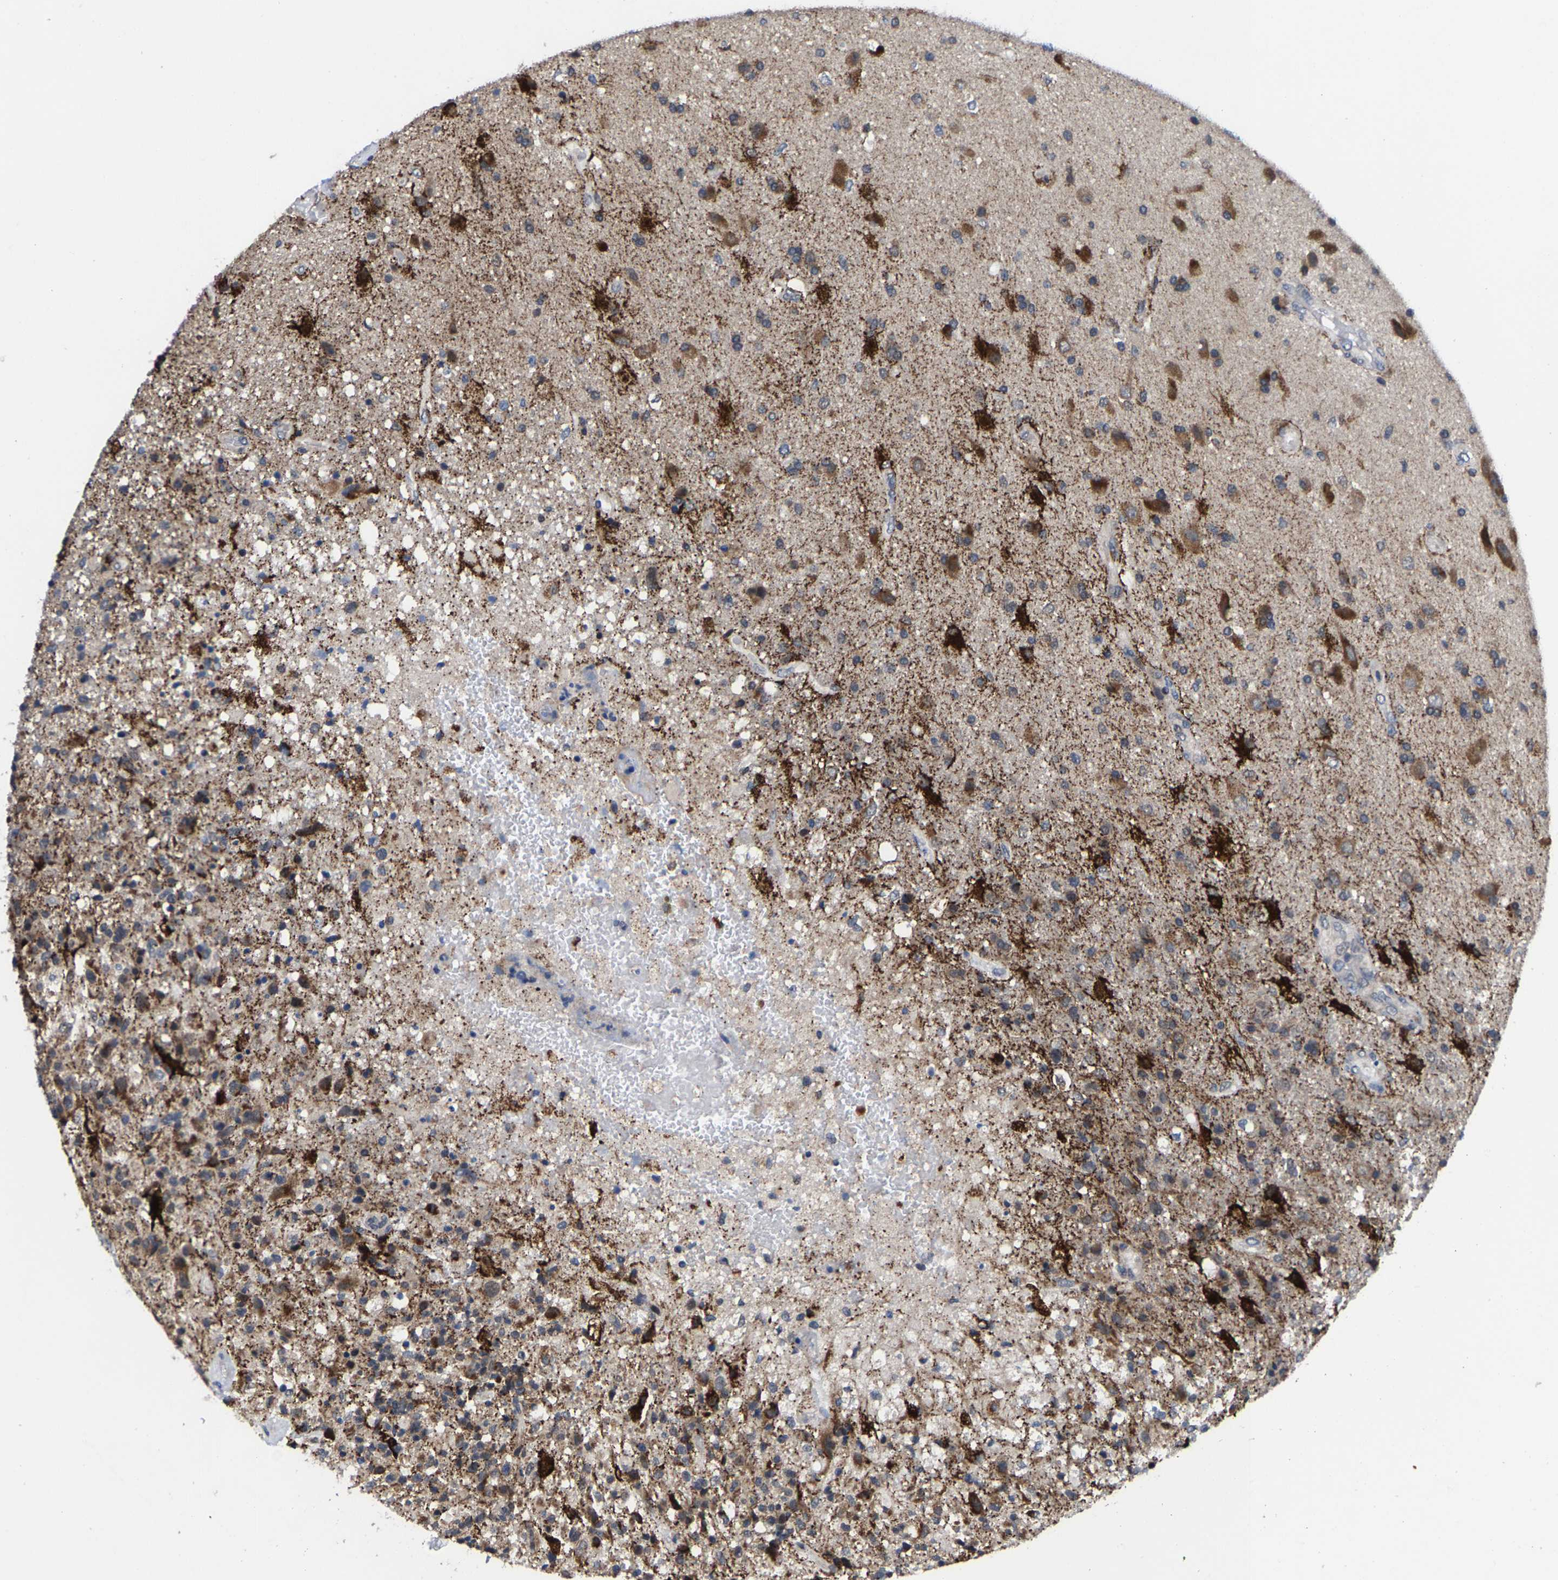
{"staining": {"intensity": "strong", "quantity": "<25%", "location": "cytoplasmic/membranous"}, "tissue": "glioma", "cell_type": "Tumor cells", "image_type": "cancer", "snomed": [{"axis": "morphology", "description": "Glioma, malignant, High grade"}, {"axis": "topography", "description": "Brain"}], "caption": "DAB immunohistochemical staining of glioma exhibits strong cytoplasmic/membranous protein staining in approximately <25% of tumor cells.", "gene": "TDRKH", "patient": {"sex": "male", "age": 72}}